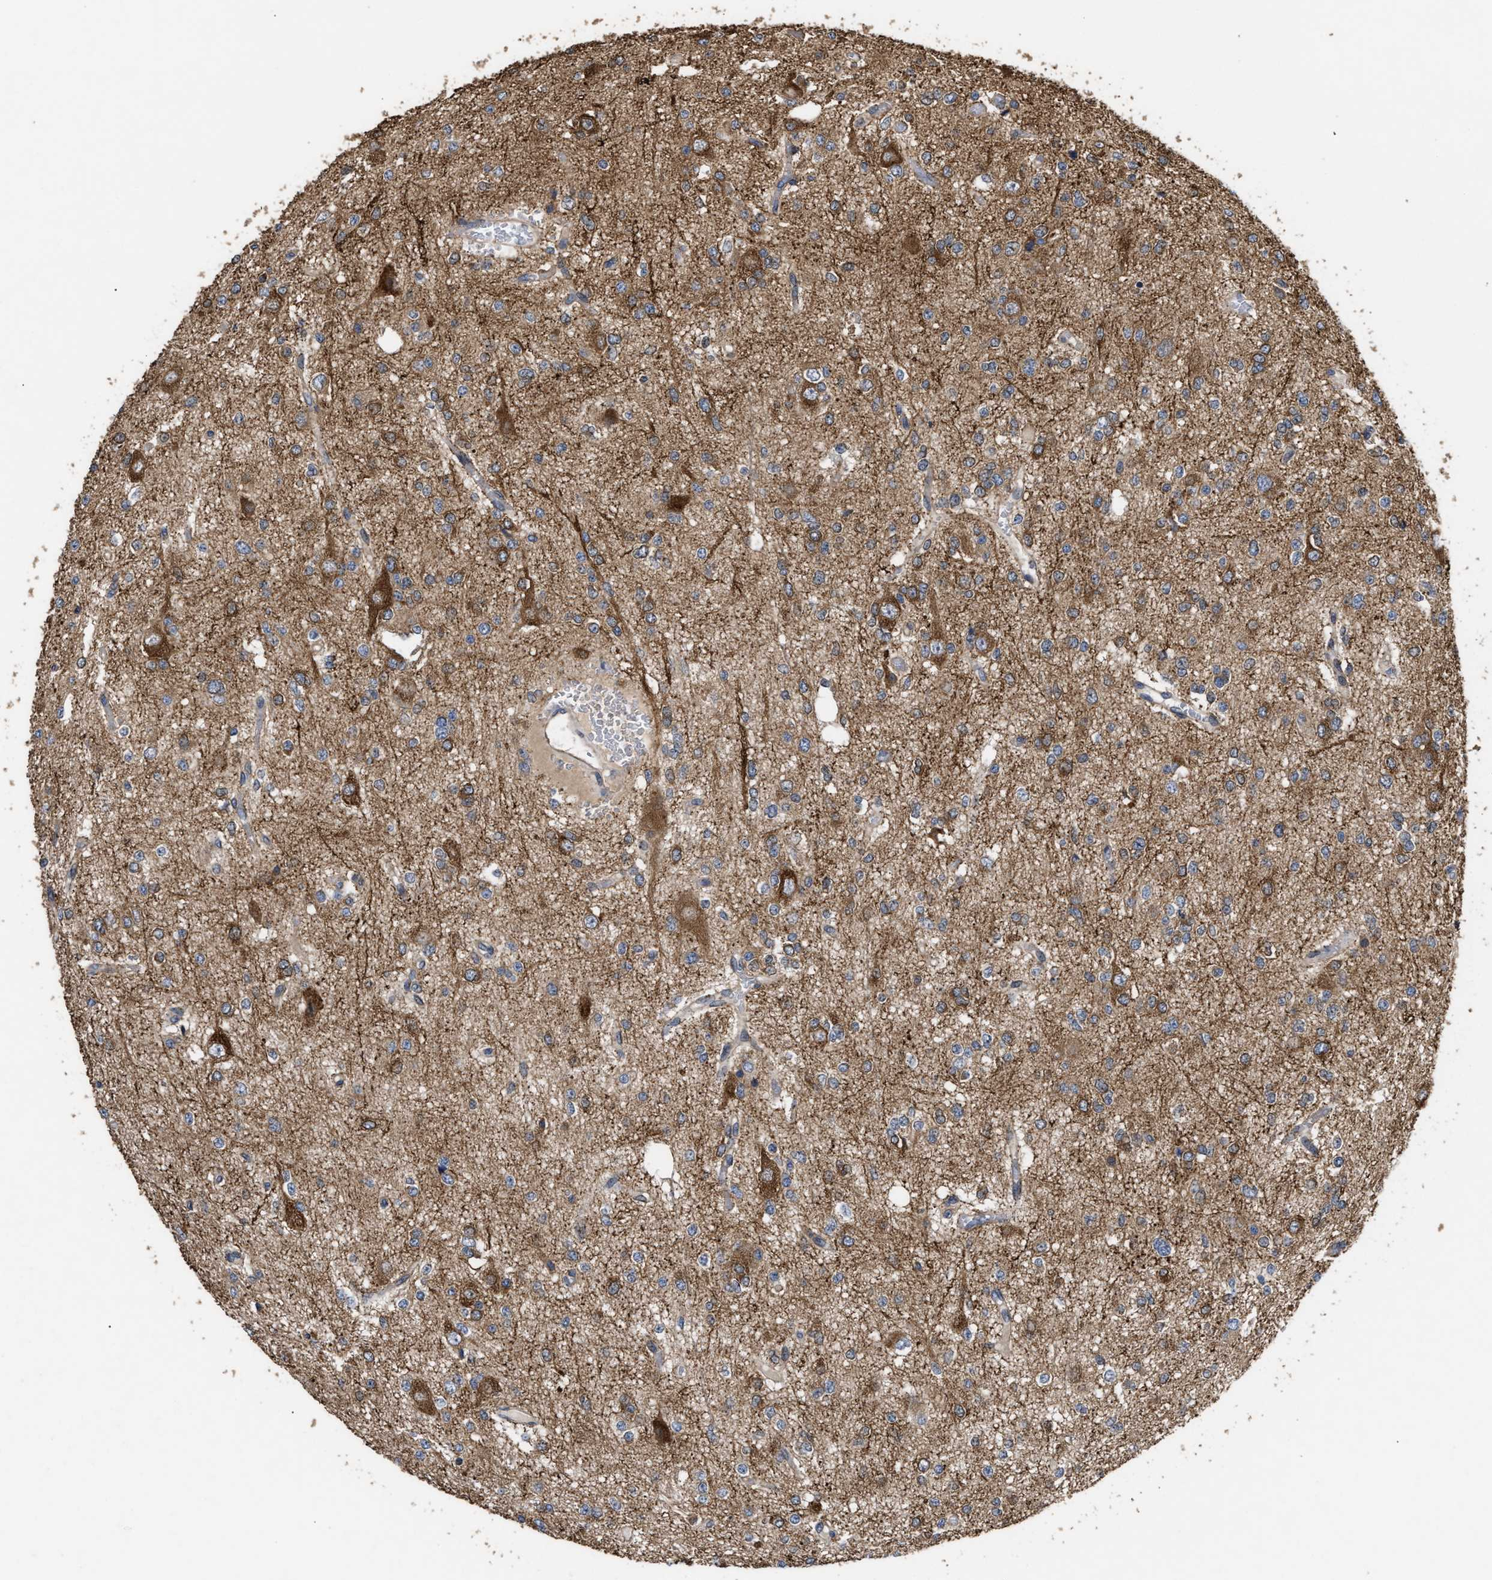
{"staining": {"intensity": "moderate", "quantity": ">75%", "location": "cytoplasmic/membranous"}, "tissue": "glioma", "cell_type": "Tumor cells", "image_type": "cancer", "snomed": [{"axis": "morphology", "description": "Glioma, malignant, Low grade"}, {"axis": "topography", "description": "Brain"}], "caption": "Immunohistochemistry of human malignant low-grade glioma reveals medium levels of moderate cytoplasmic/membranous expression in approximately >75% of tumor cells. The staining was performed using DAB (3,3'-diaminobenzidine) to visualize the protein expression in brown, while the nuclei were stained in blue with hematoxylin (Magnification: 20x).", "gene": "GOSR1", "patient": {"sex": "male", "age": 38}}